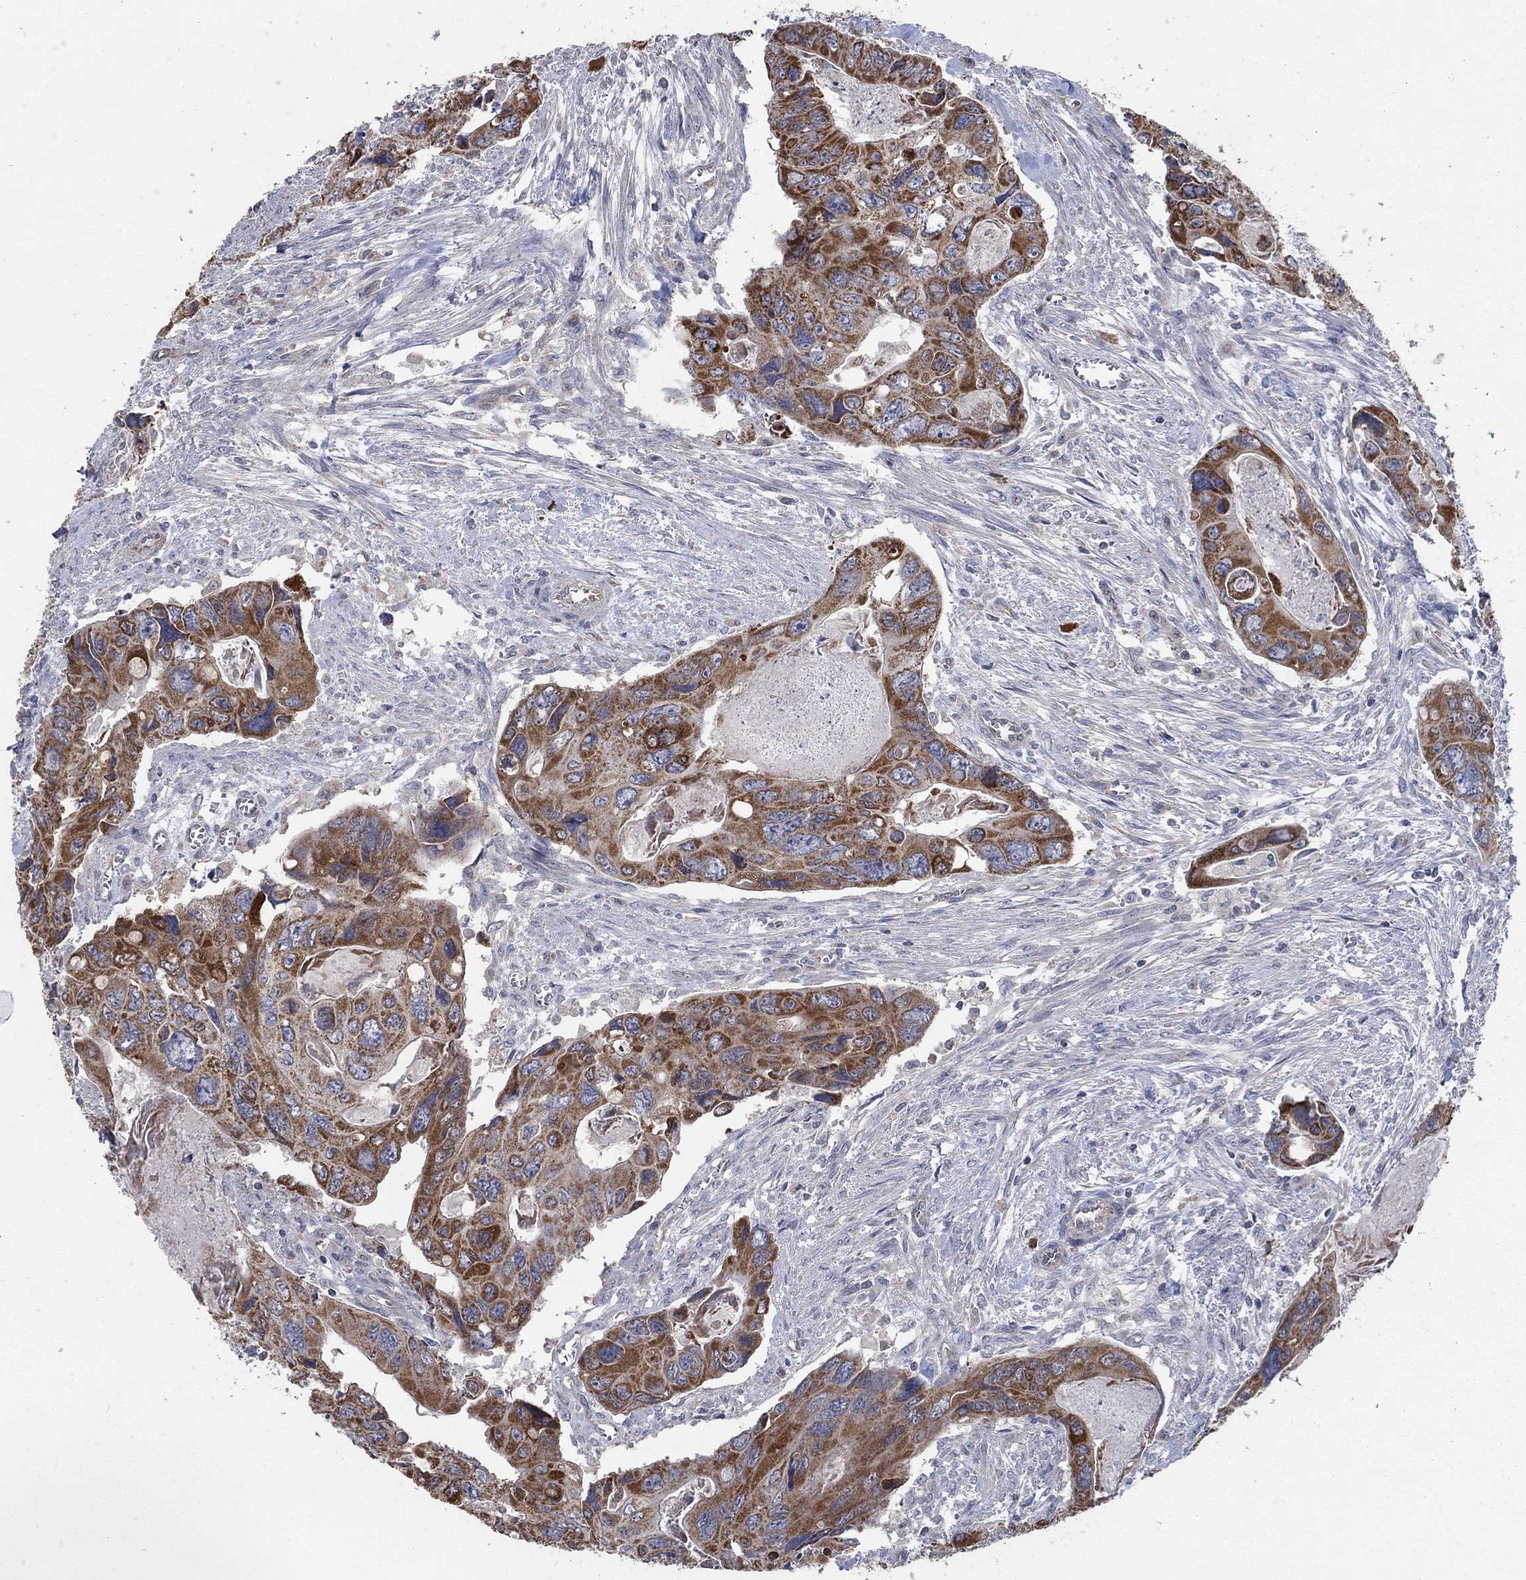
{"staining": {"intensity": "strong", "quantity": ">75%", "location": "cytoplasmic/membranous"}, "tissue": "colorectal cancer", "cell_type": "Tumor cells", "image_type": "cancer", "snomed": [{"axis": "morphology", "description": "Adenocarcinoma, NOS"}, {"axis": "topography", "description": "Rectum"}], "caption": "The image shows staining of colorectal cancer (adenocarcinoma), revealing strong cytoplasmic/membranous protein expression (brown color) within tumor cells. The staining is performed using DAB brown chromogen to label protein expression. The nuclei are counter-stained blue using hematoxylin.", "gene": "HID1", "patient": {"sex": "male", "age": 62}}